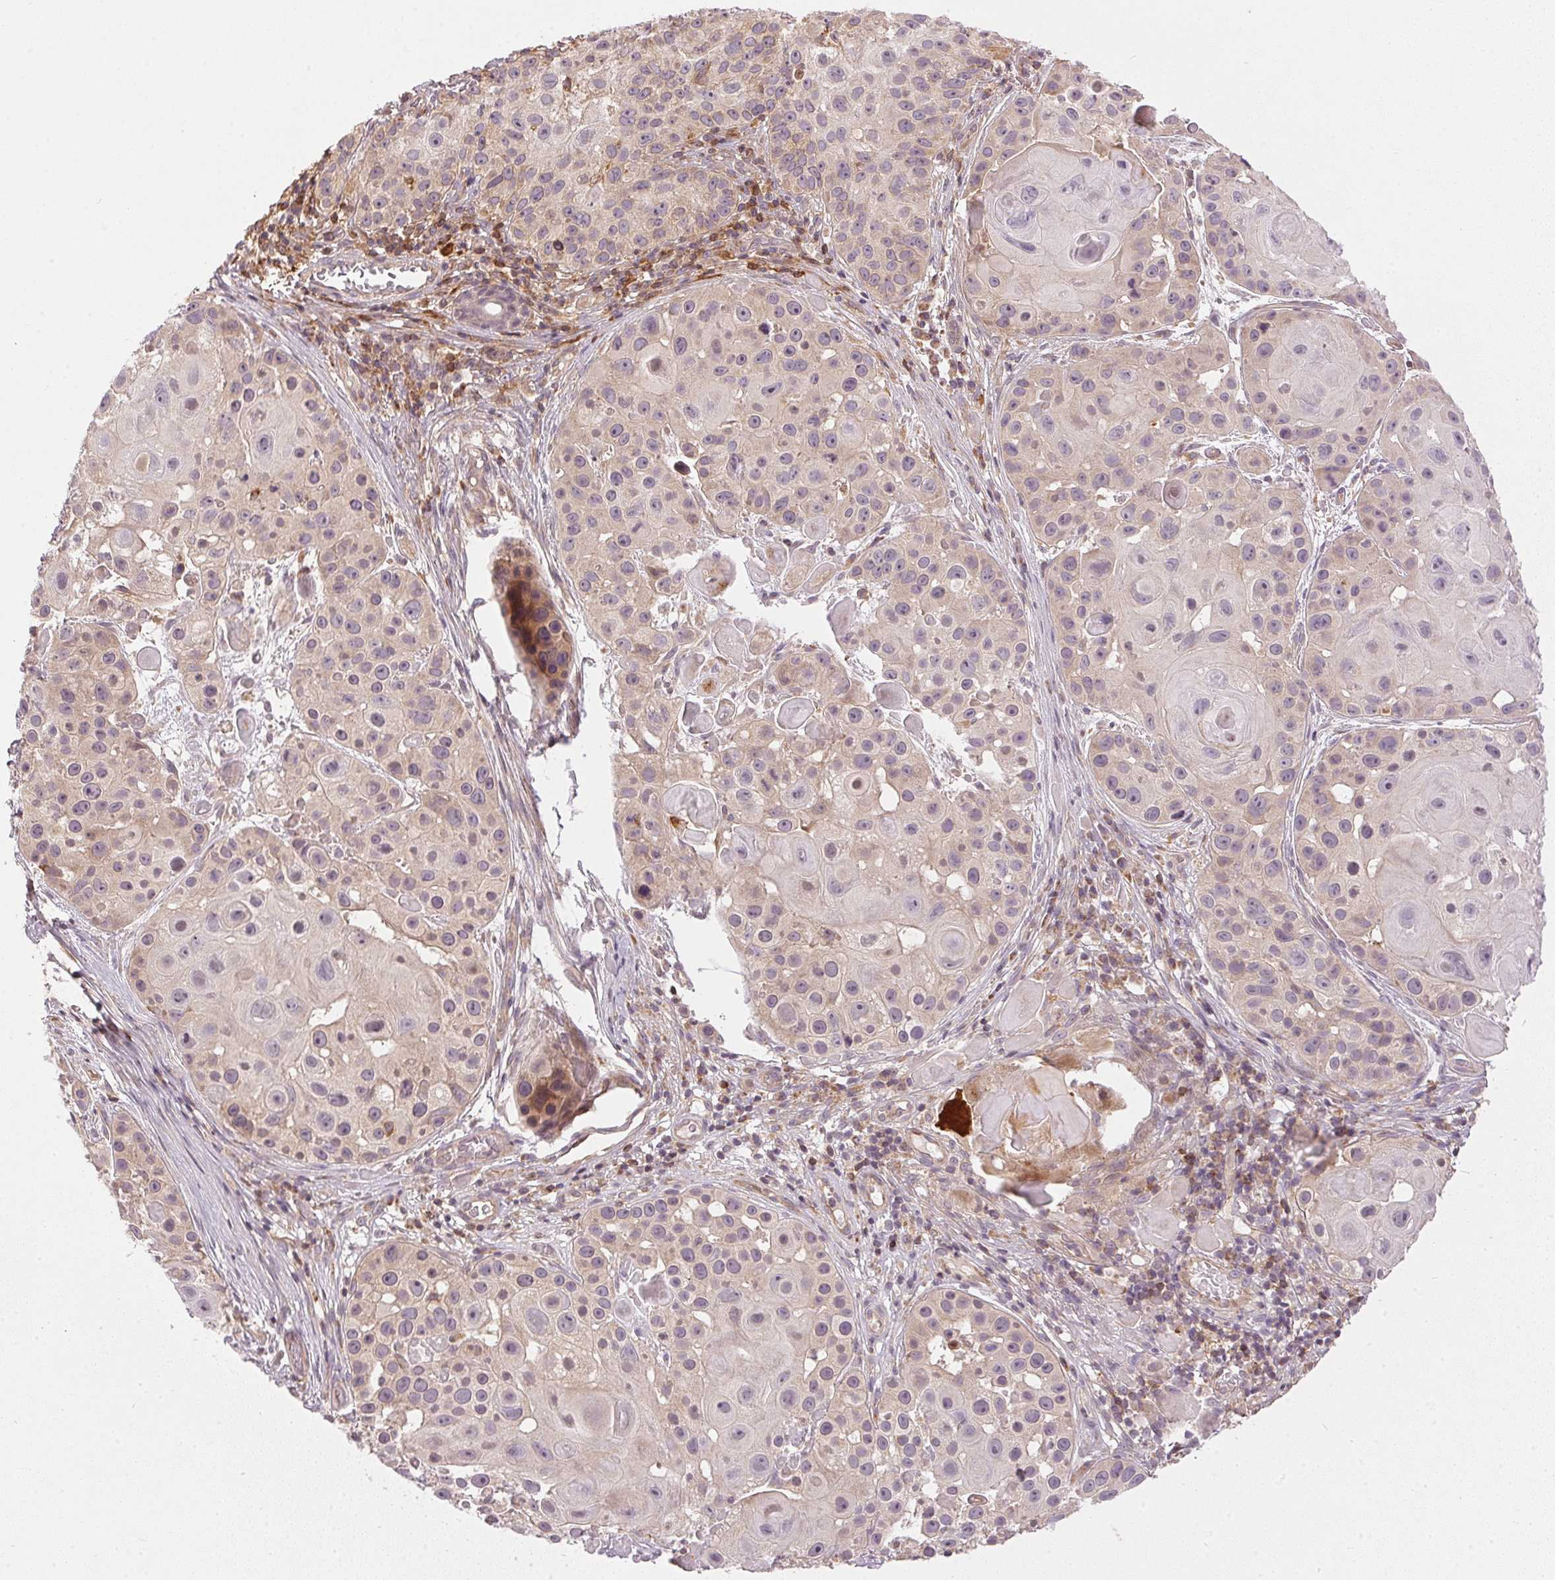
{"staining": {"intensity": "weak", "quantity": "<25%", "location": "cytoplasmic/membranous"}, "tissue": "skin cancer", "cell_type": "Tumor cells", "image_type": "cancer", "snomed": [{"axis": "morphology", "description": "Squamous cell carcinoma, NOS"}, {"axis": "topography", "description": "Skin"}], "caption": "Immunohistochemical staining of human skin cancer reveals no significant expression in tumor cells. (DAB IHC with hematoxylin counter stain).", "gene": "NADK2", "patient": {"sex": "male", "age": 92}}